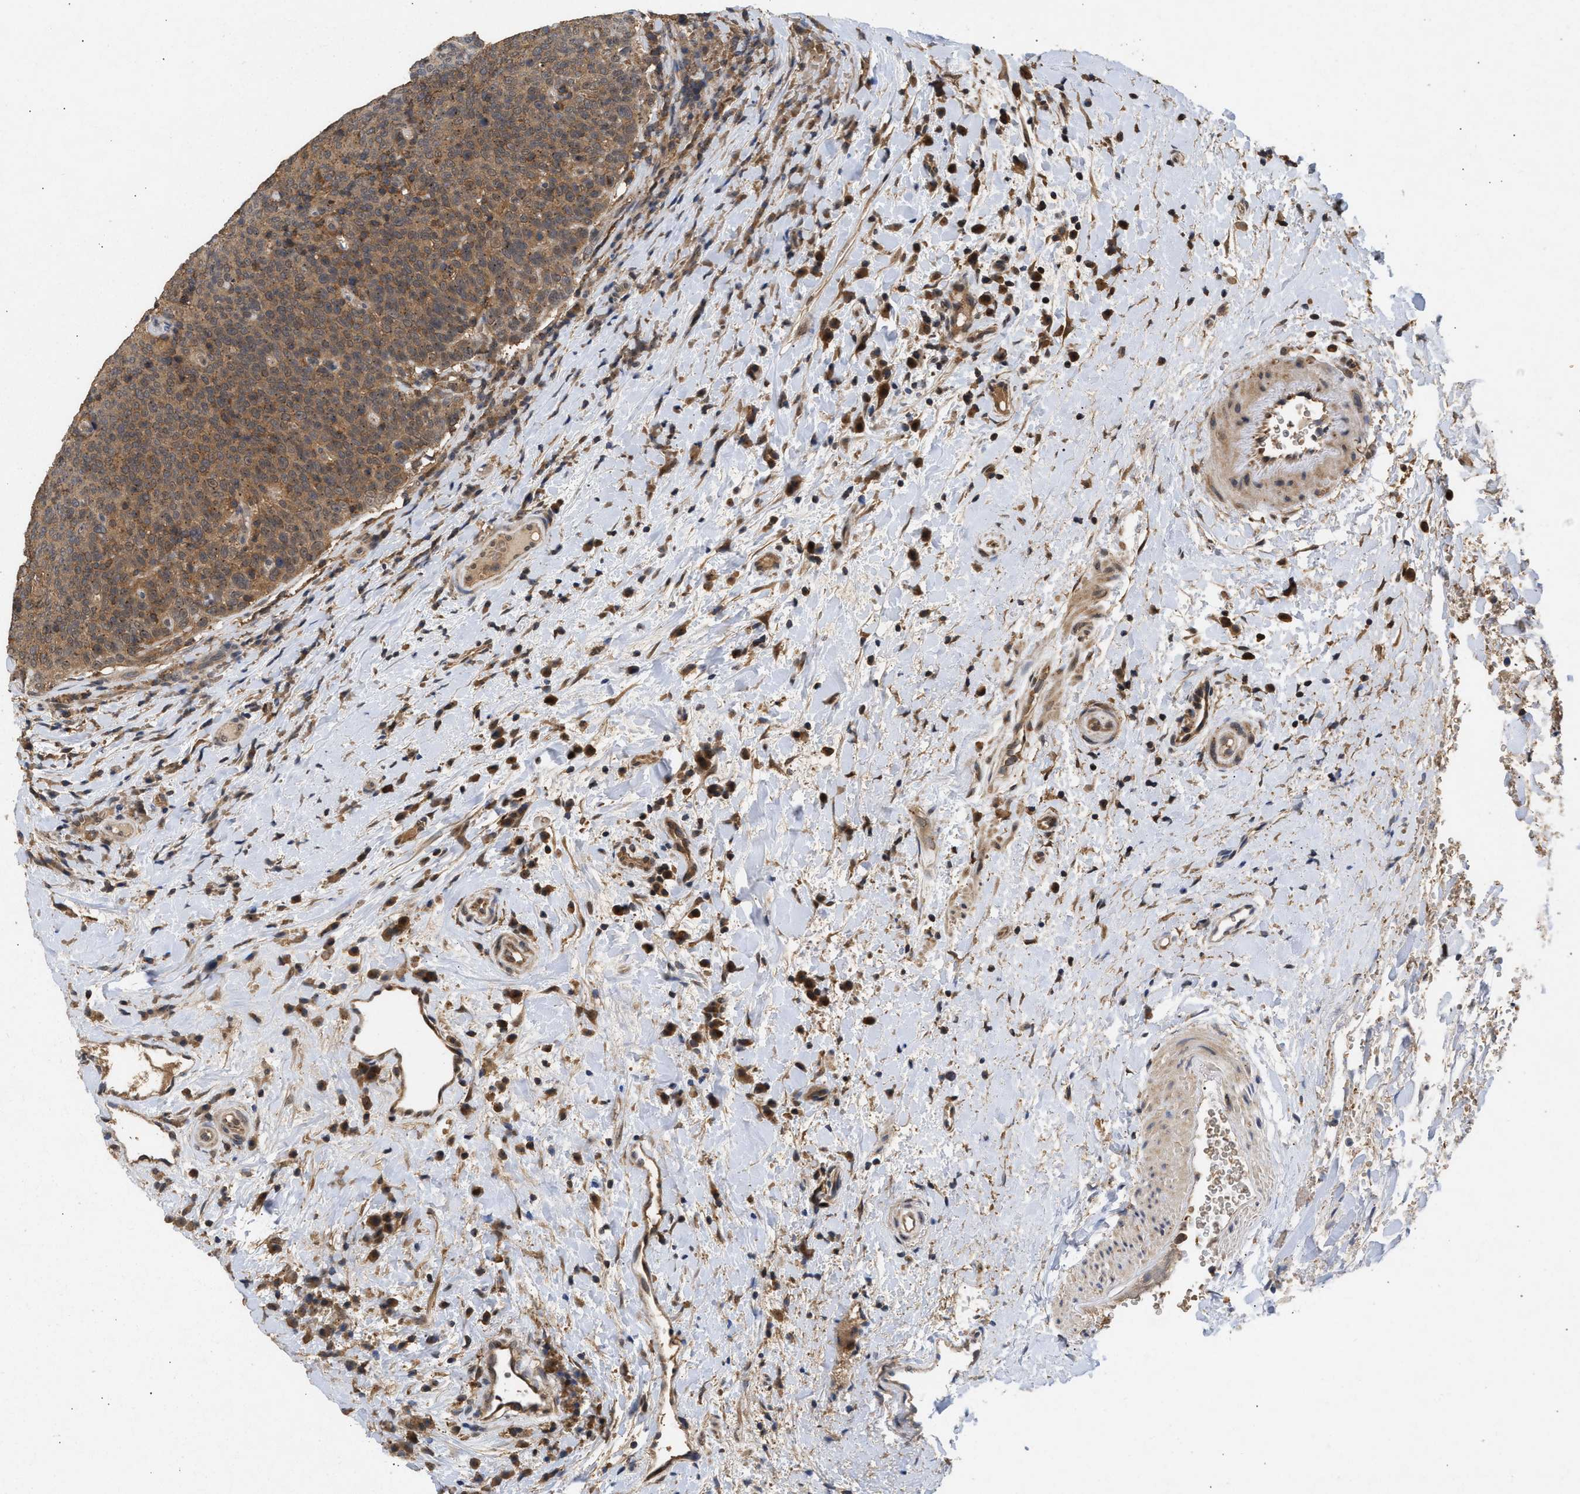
{"staining": {"intensity": "strong", "quantity": ">75%", "location": "cytoplasmic/membranous,nuclear"}, "tissue": "head and neck cancer", "cell_type": "Tumor cells", "image_type": "cancer", "snomed": [{"axis": "morphology", "description": "Squamous cell carcinoma, NOS"}, {"axis": "morphology", "description": "Squamous cell carcinoma, metastatic, NOS"}, {"axis": "topography", "description": "Lymph node"}, {"axis": "topography", "description": "Head-Neck"}], "caption": "An image showing strong cytoplasmic/membranous and nuclear expression in approximately >75% of tumor cells in squamous cell carcinoma (head and neck), as visualized by brown immunohistochemical staining.", "gene": "FITM1", "patient": {"sex": "male", "age": 62}}